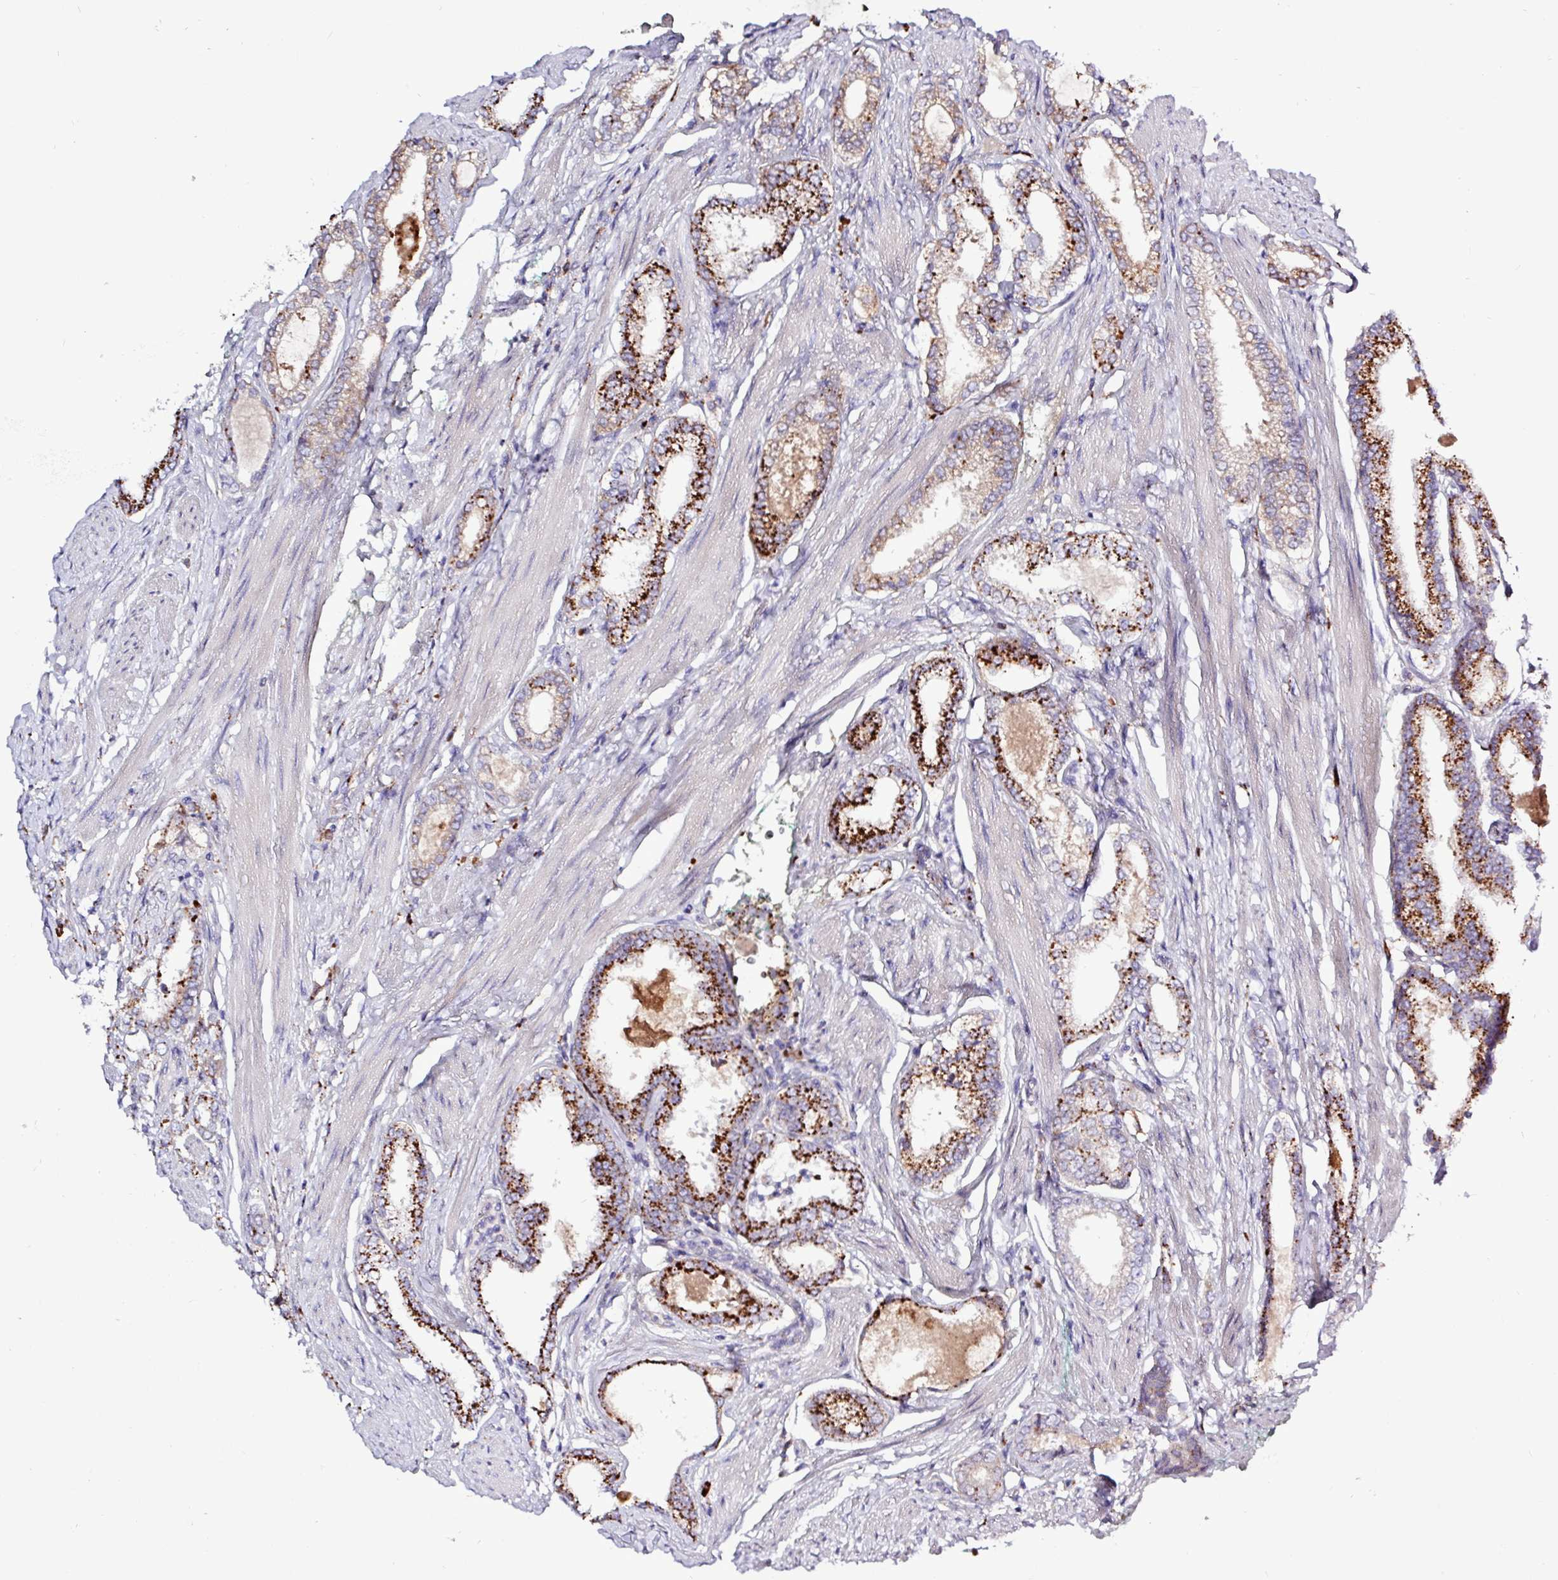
{"staining": {"intensity": "strong", "quantity": ">75%", "location": "cytoplasmic/membranous"}, "tissue": "prostate cancer", "cell_type": "Tumor cells", "image_type": "cancer", "snomed": [{"axis": "morphology", "description": "Adenocarcinoma, High grade"}, {"axis": "topography", "description": "Prostate"}], "caption": "Brown immunohistochemical staining in prostate cancer (adenocarcinoma (high-grade)) demonstrates strong cytoplasmic/membranous positivity in about >75% of tumor cells.", "gene": "AMIGO2", "patient": {"sex": "male", "age": 71}}